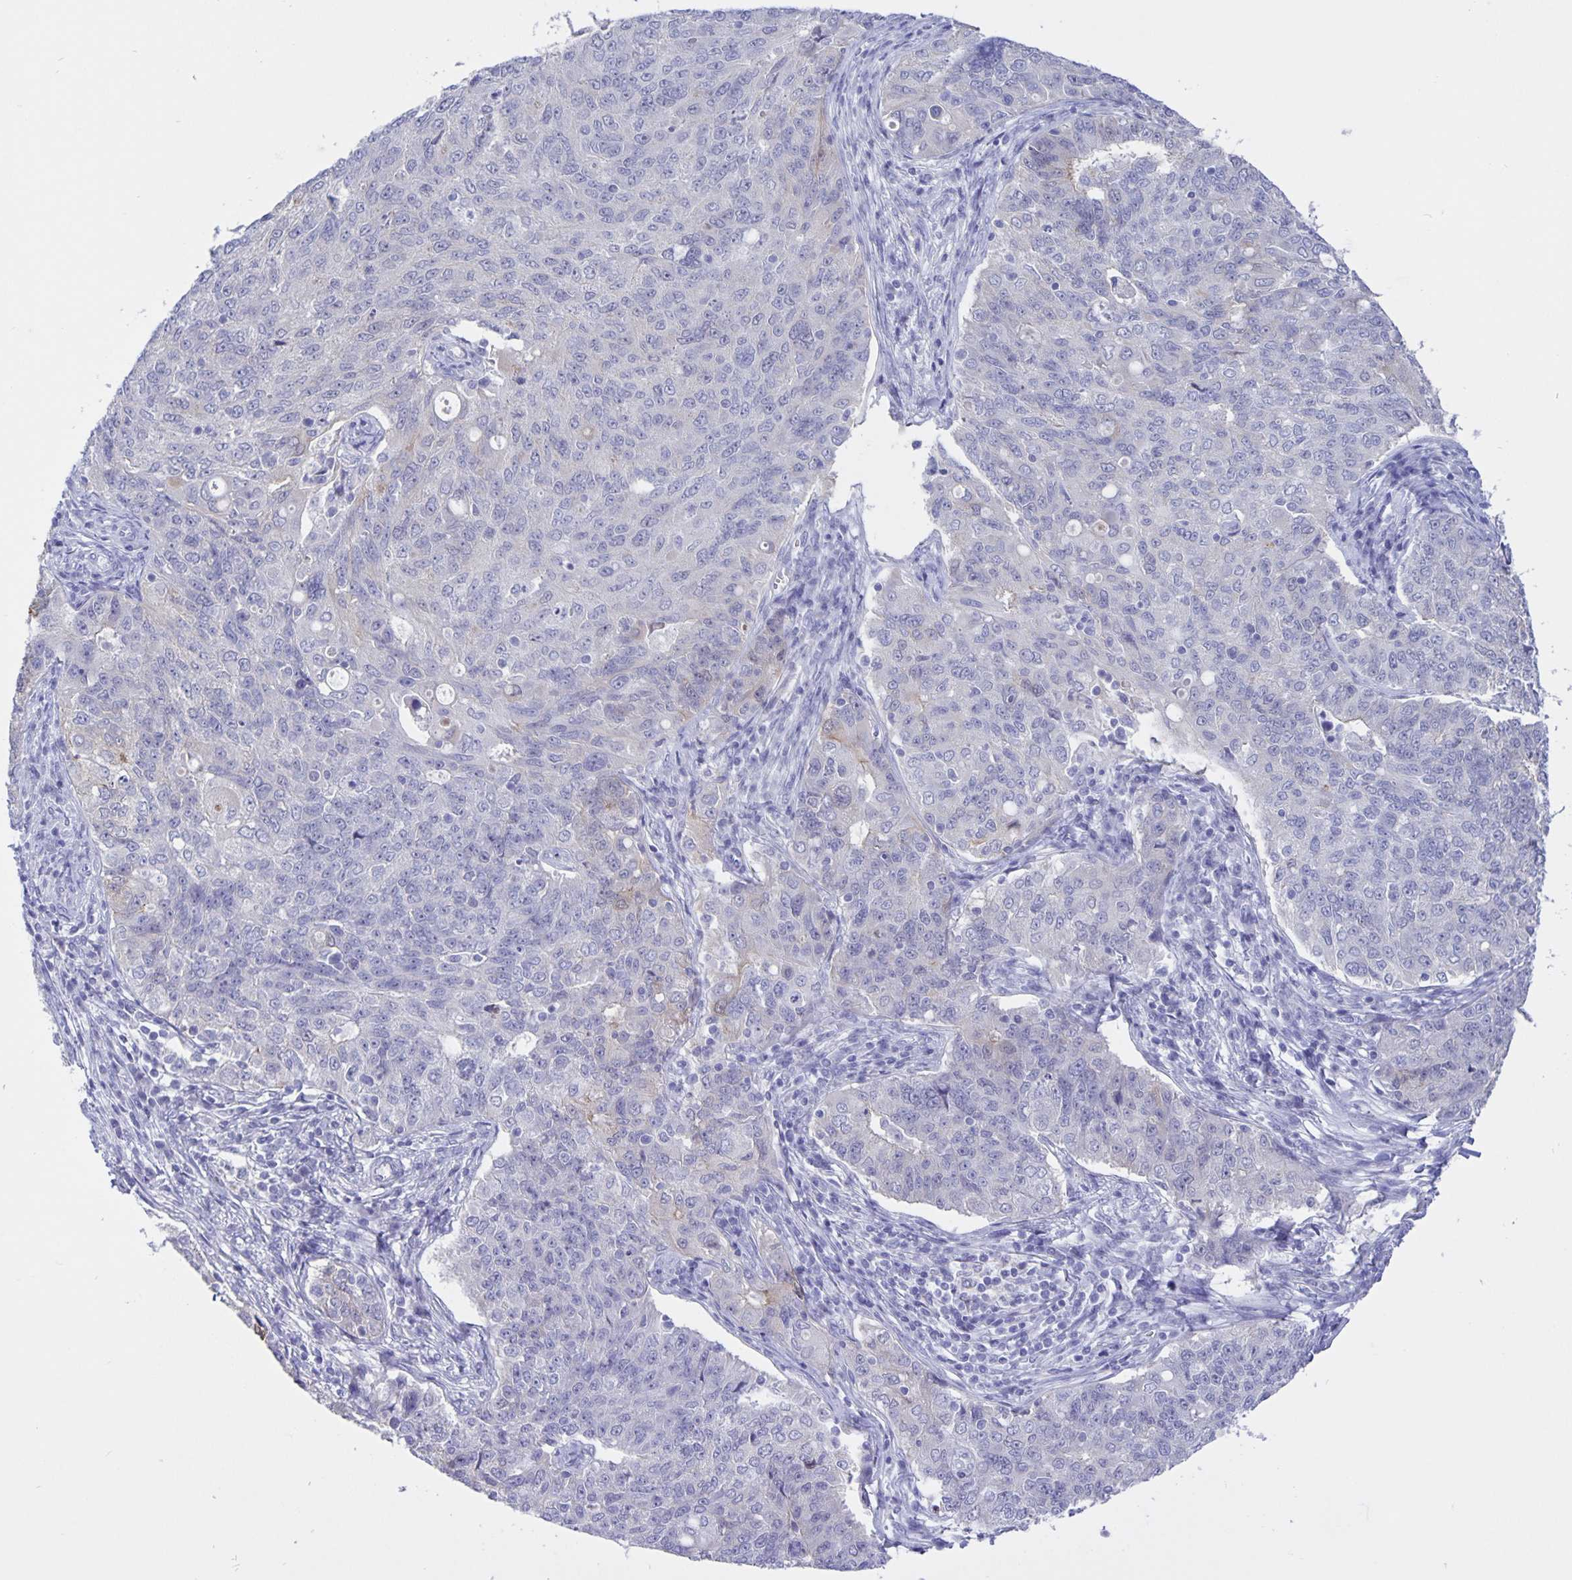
{"staining": {"intensity": "negative", "quantity": "none", "location": "none"}, "tissue": "endometrial cancer", "cell_type": "Tumor cells", "image_type": "cancer", "snomed": [{"axis": "morphology", "description": "Adenocarcinoma, NOS"}, {"axis": "topography", "description": "Endometrium"}], "caption": "An image of endometrial cancer stained for a protein exhibits no brown staining in tumor cells.", "gene": "ERMN", "patient": {"sex": "female", "age": 43}}